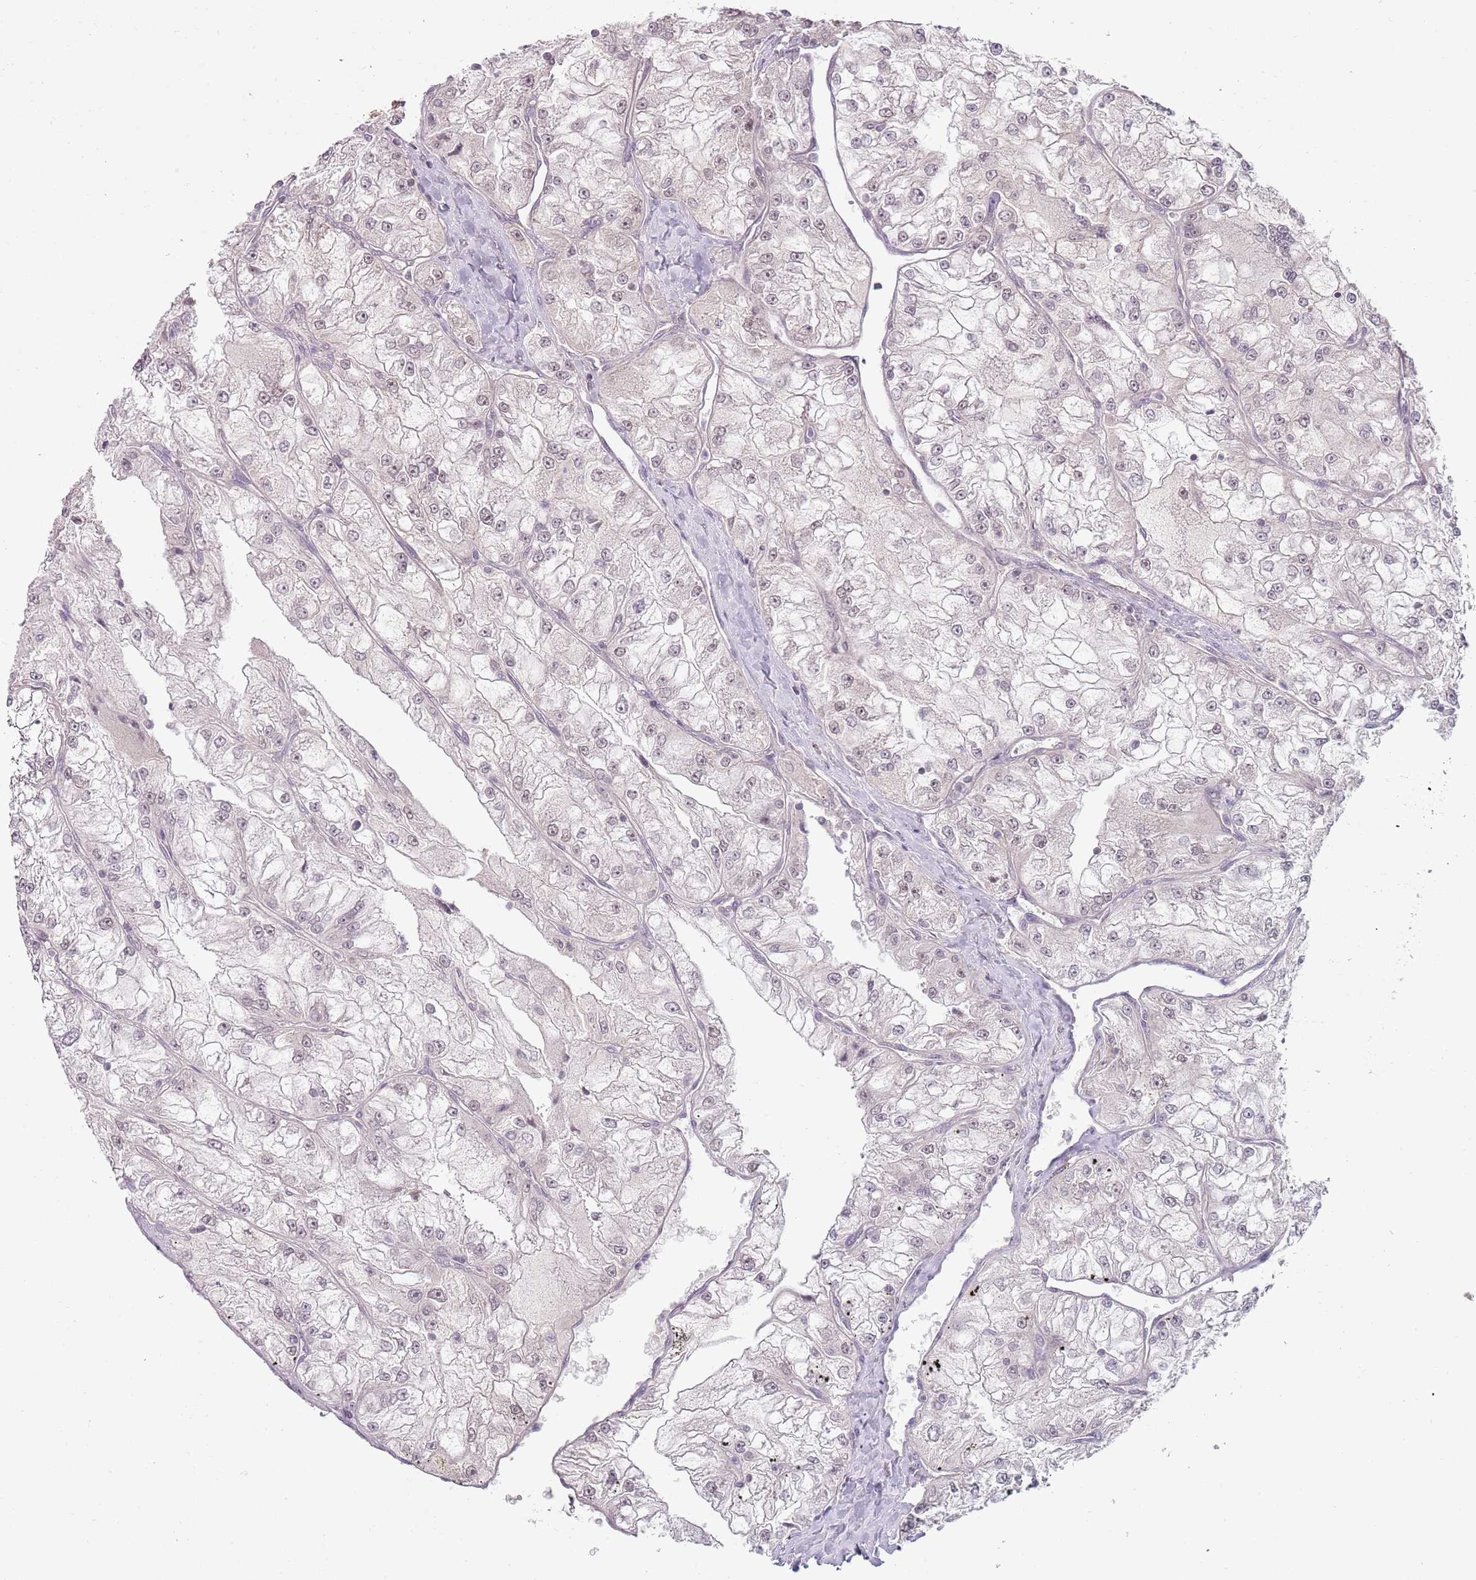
{"staining": {"intensity": "moderate", "quantity": "<25%", "location": "nuclear"}, "tissue": "renal cancer", "cell_type": "Tumor cells", "image_type": "cancer", "snomed": [{"axis": "morphology", "description": "Adenocarcinoma, NOS"}, {"axis": "topography", "description": "Kidney"}], "caption": "Immunohistochemical staining of human renal adenocarcinoma demonstrates moderate nuclear protein expression in about <25% of tumor cells.", "gene": "SMARCAL1", "patient": {"sex": "female", "age": 72}}